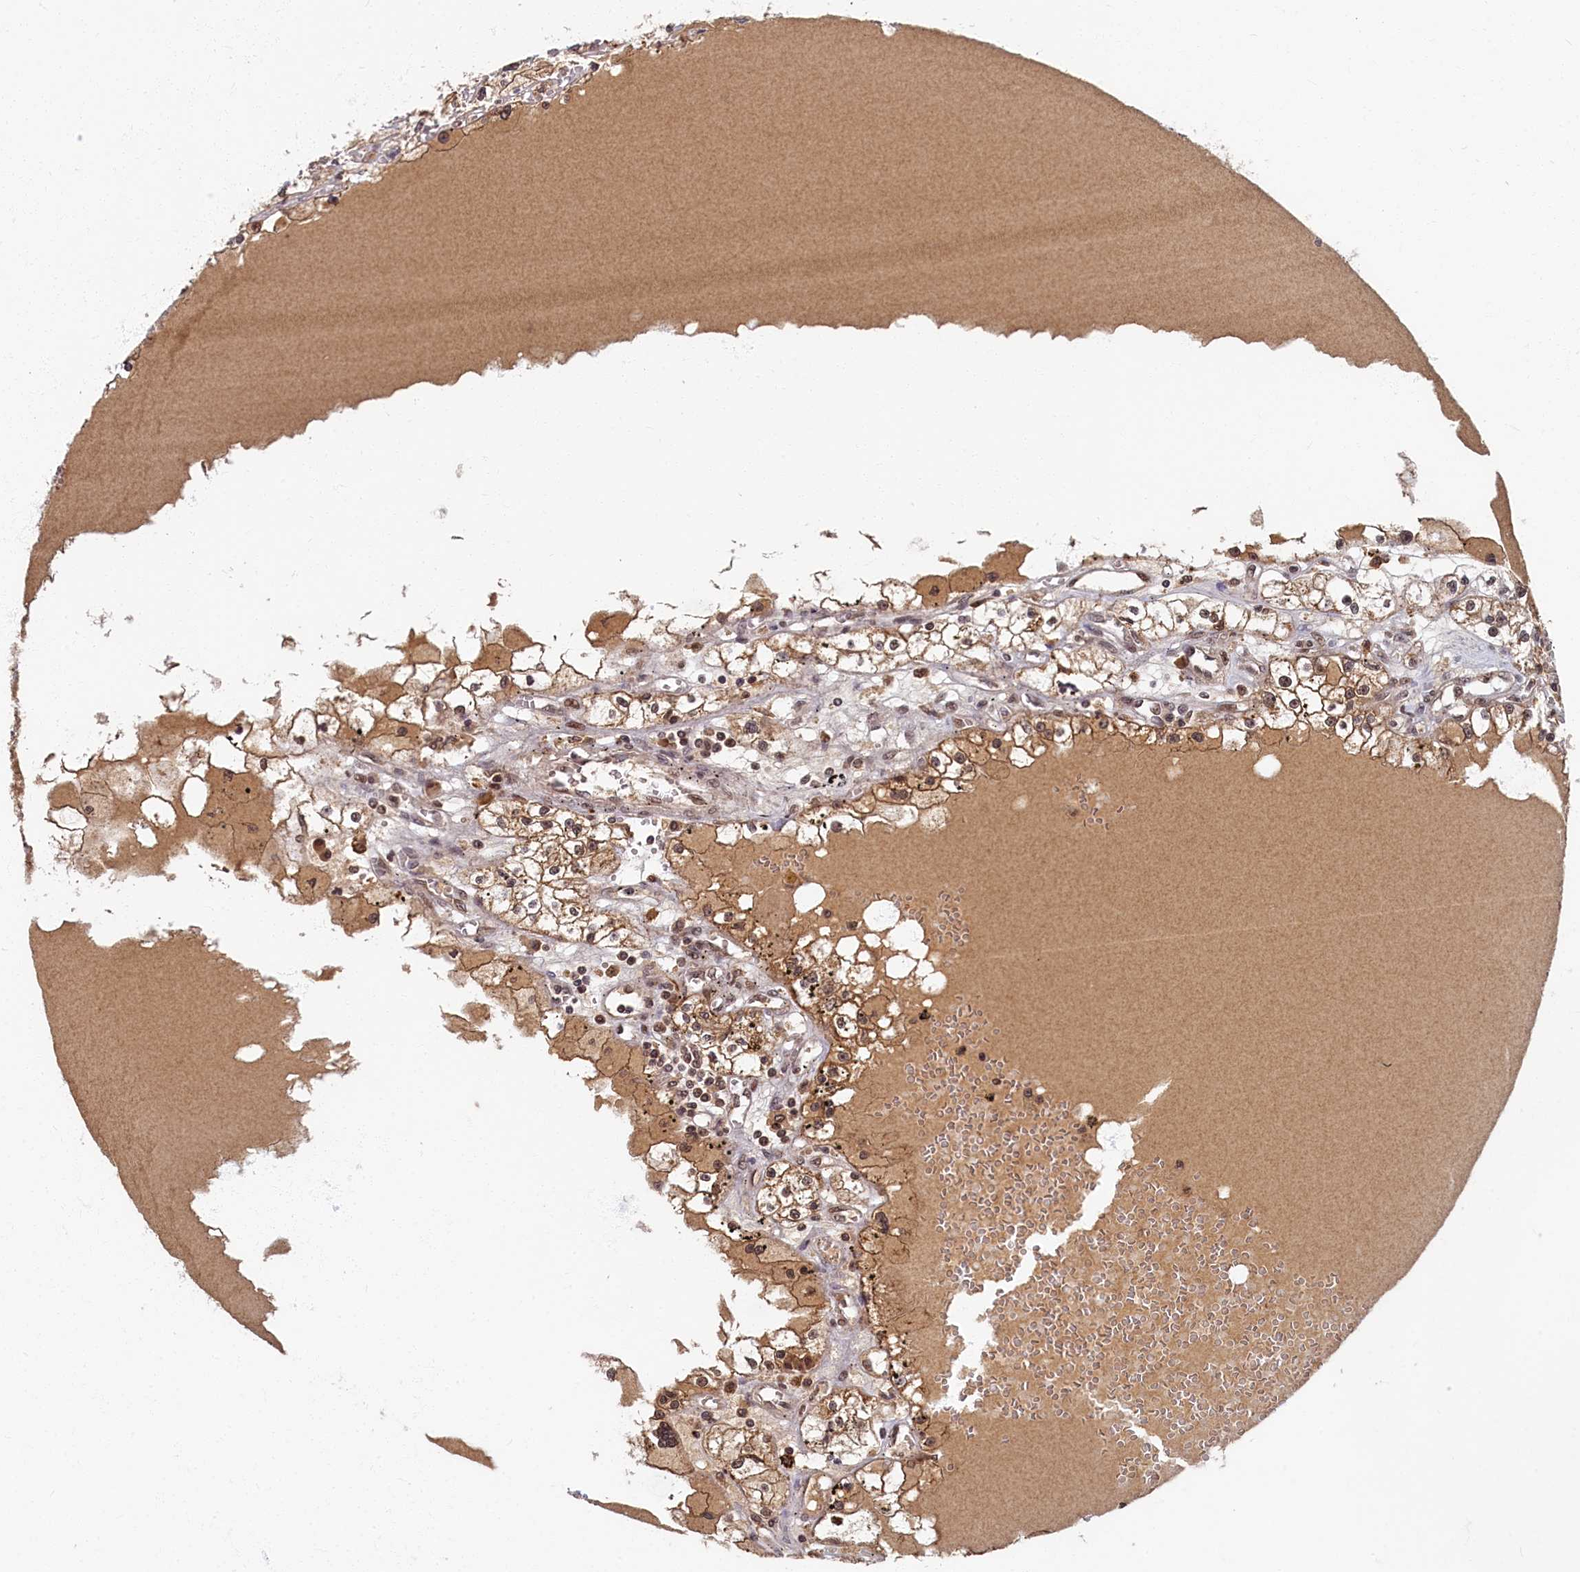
{"staining": {"intensity": "weak", "quantity": ">75%", "location": "cytoplasmic/membranous,nuclear"}, "tissue": "renal cancer", "cell_type": "Tumor cells", "image_type": "cancer", "snomed": [{"axis": "morphology", "description": "Adenocarcinoma, NOS"}, {"axis": "topography", "description": "Kidney"}], "caption": "This is an image of IHC staining of renal cancer (adenocarcinoma), which shows weak expression in the cytoplasmic/membranous and nuclear of tumor cells.", "gene": "BRCA1", "patient": {"sex": "male", "age": 56}}